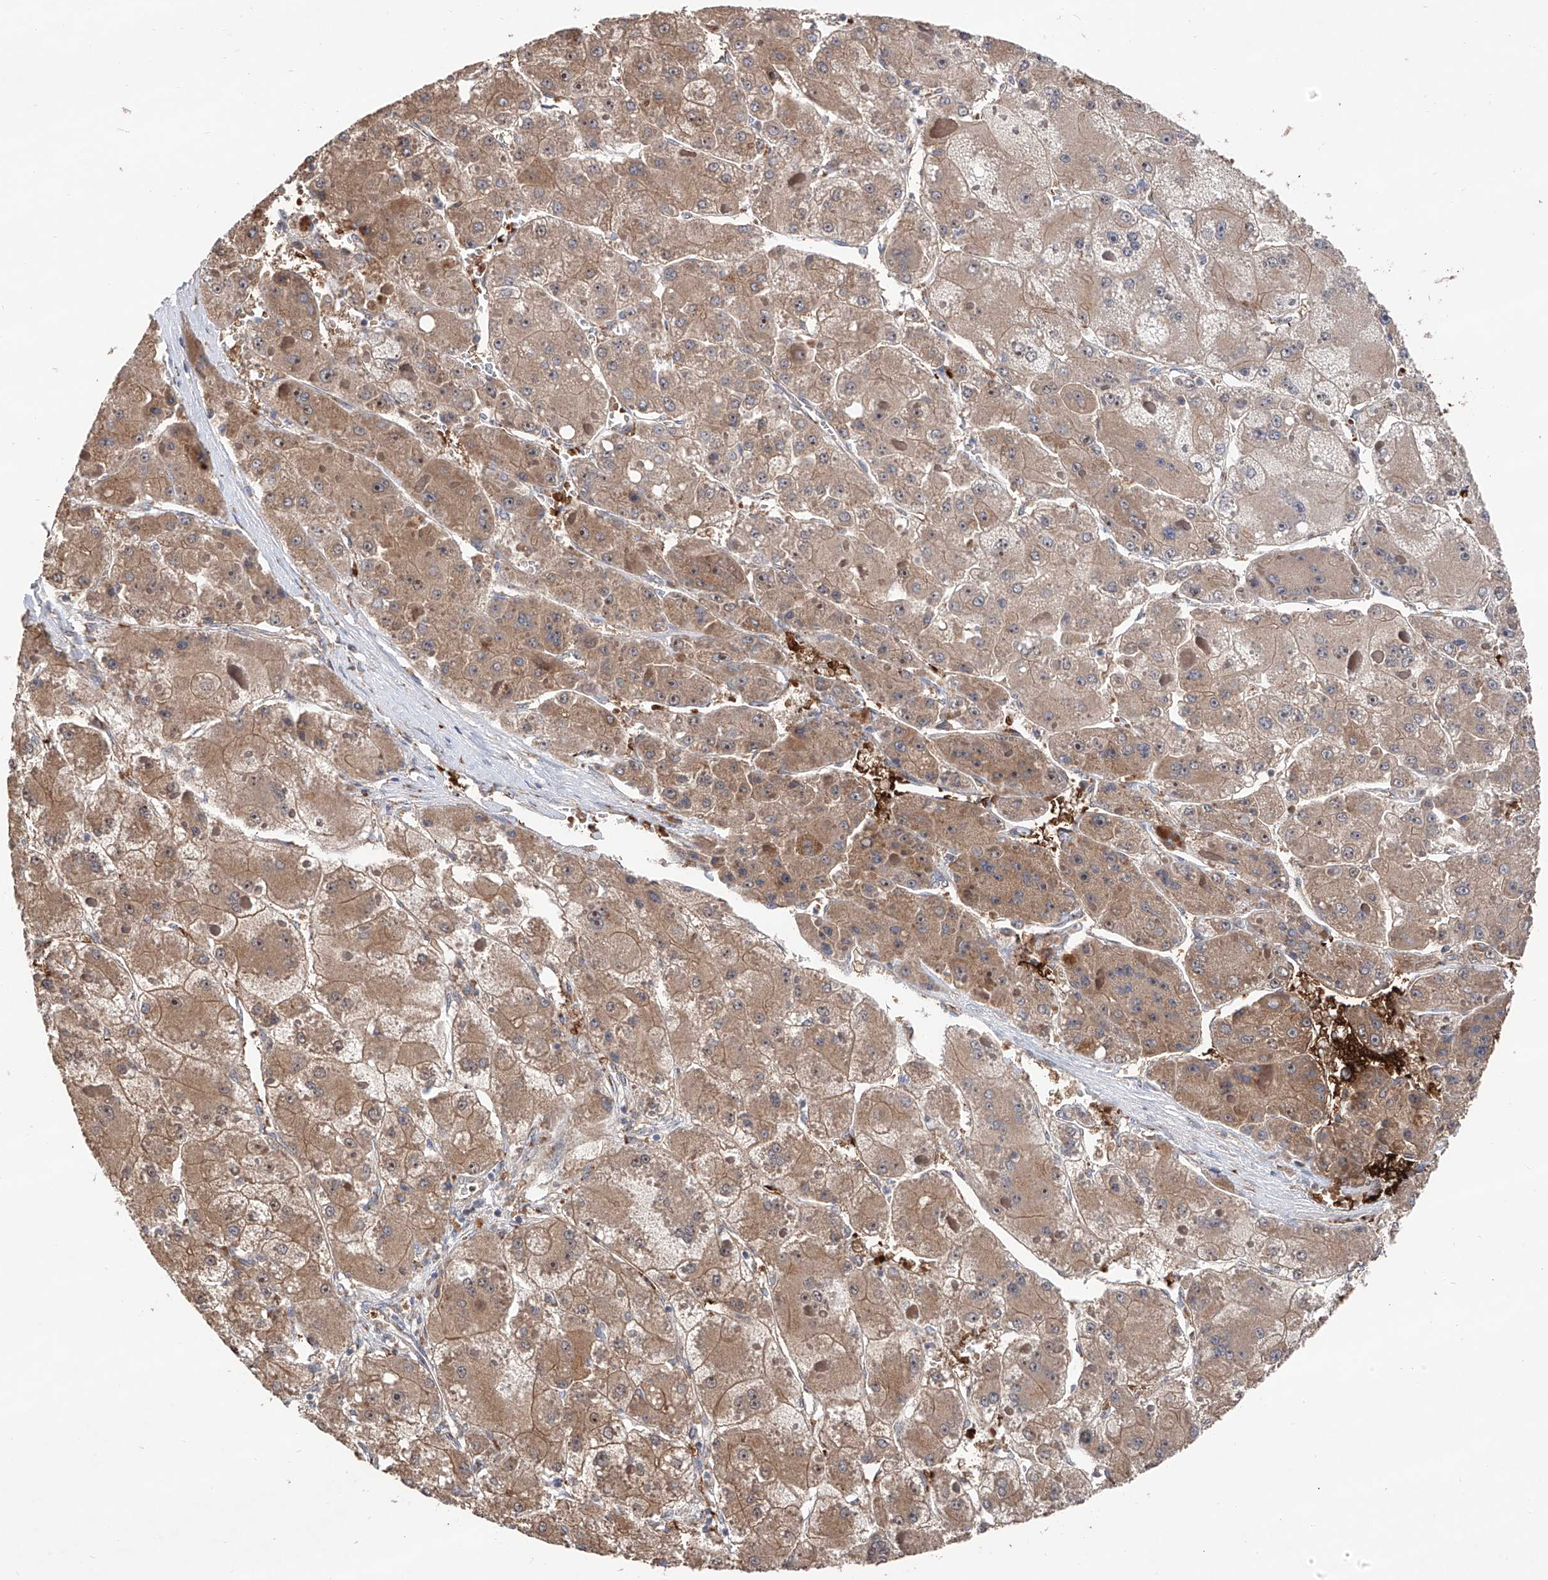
{"staining": {"intensity": "moderate", "quantity": ">75%", "location": "cytoplasmic/membranous"}, "tissue": "liver cancer", "cell_type": "Tumor cells", "image_type": "cancer", "snomed": [{"axis": "morphology", "description": "Carcinoma, Hepatocellular, NOS"}, {"axis": "topography", "description": "Liver"}], "caption": "A medium amount of moderate cytoplasmic/membranous staining is appreciated in about >75% of tumor cells in hepatocellular carcinoma (liver) tissue.", "gene": "EDN1", "patient": {"sex": "female", "age": 73}}